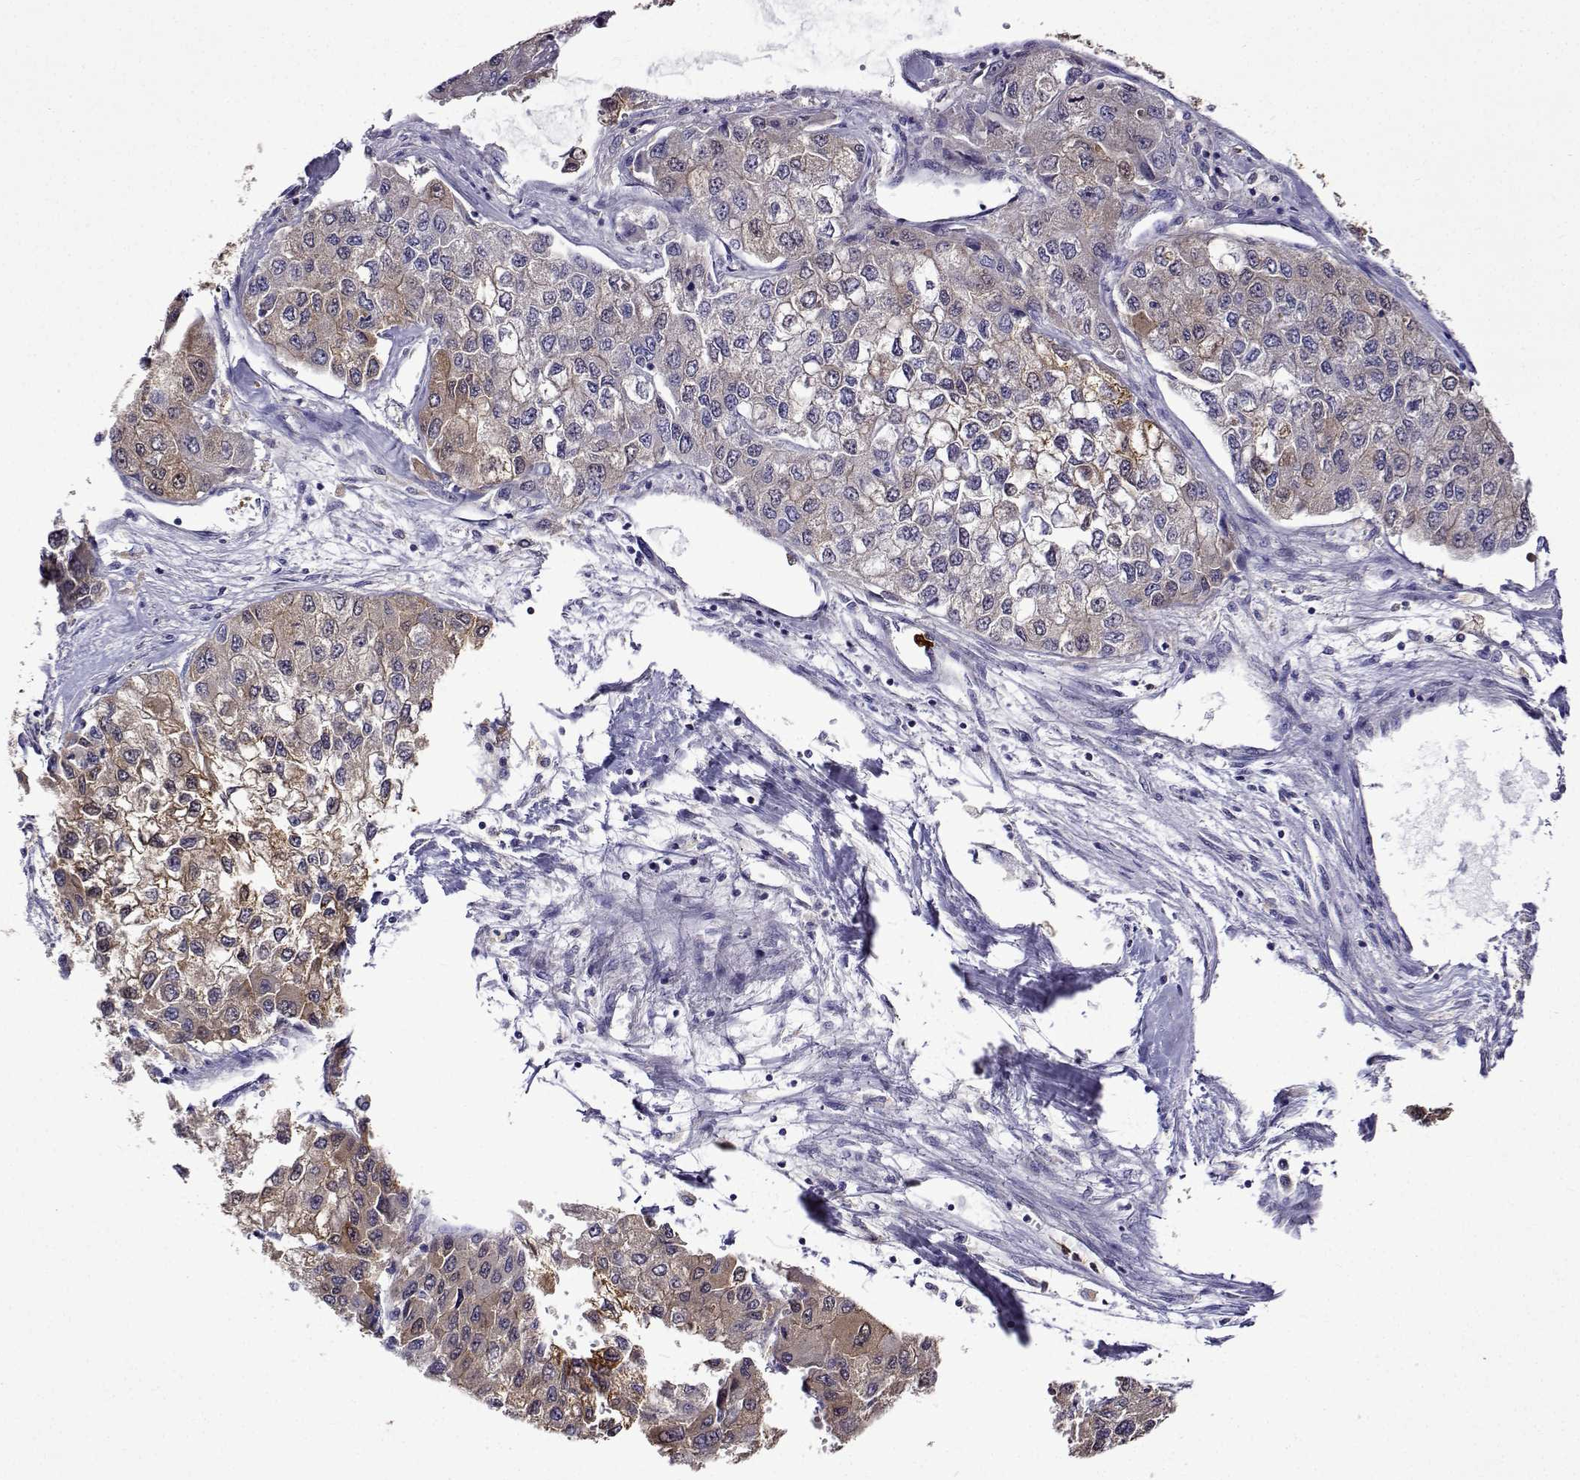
{"staining": {"intensity": "weak", "quantity": "25%-75%", "location": "cytoplasmic/membranous"}, "tissue": "liver cancer", "cell_type": "Tumor cells", "image_type": "cancer", "snomed": [{"axis": "morphology", "description": "Carcinoma, Hepatocellular, NOS"}, {"axis": "topography", "description": "Liver"}], "caption": "Protein expression analysis of liver cancer shows weak cytoplasmic/membranous staining in about 25%-75% of tumor cells.", "gene": "SULT2A1", "patient": {"sex": "female", "age": 66}}